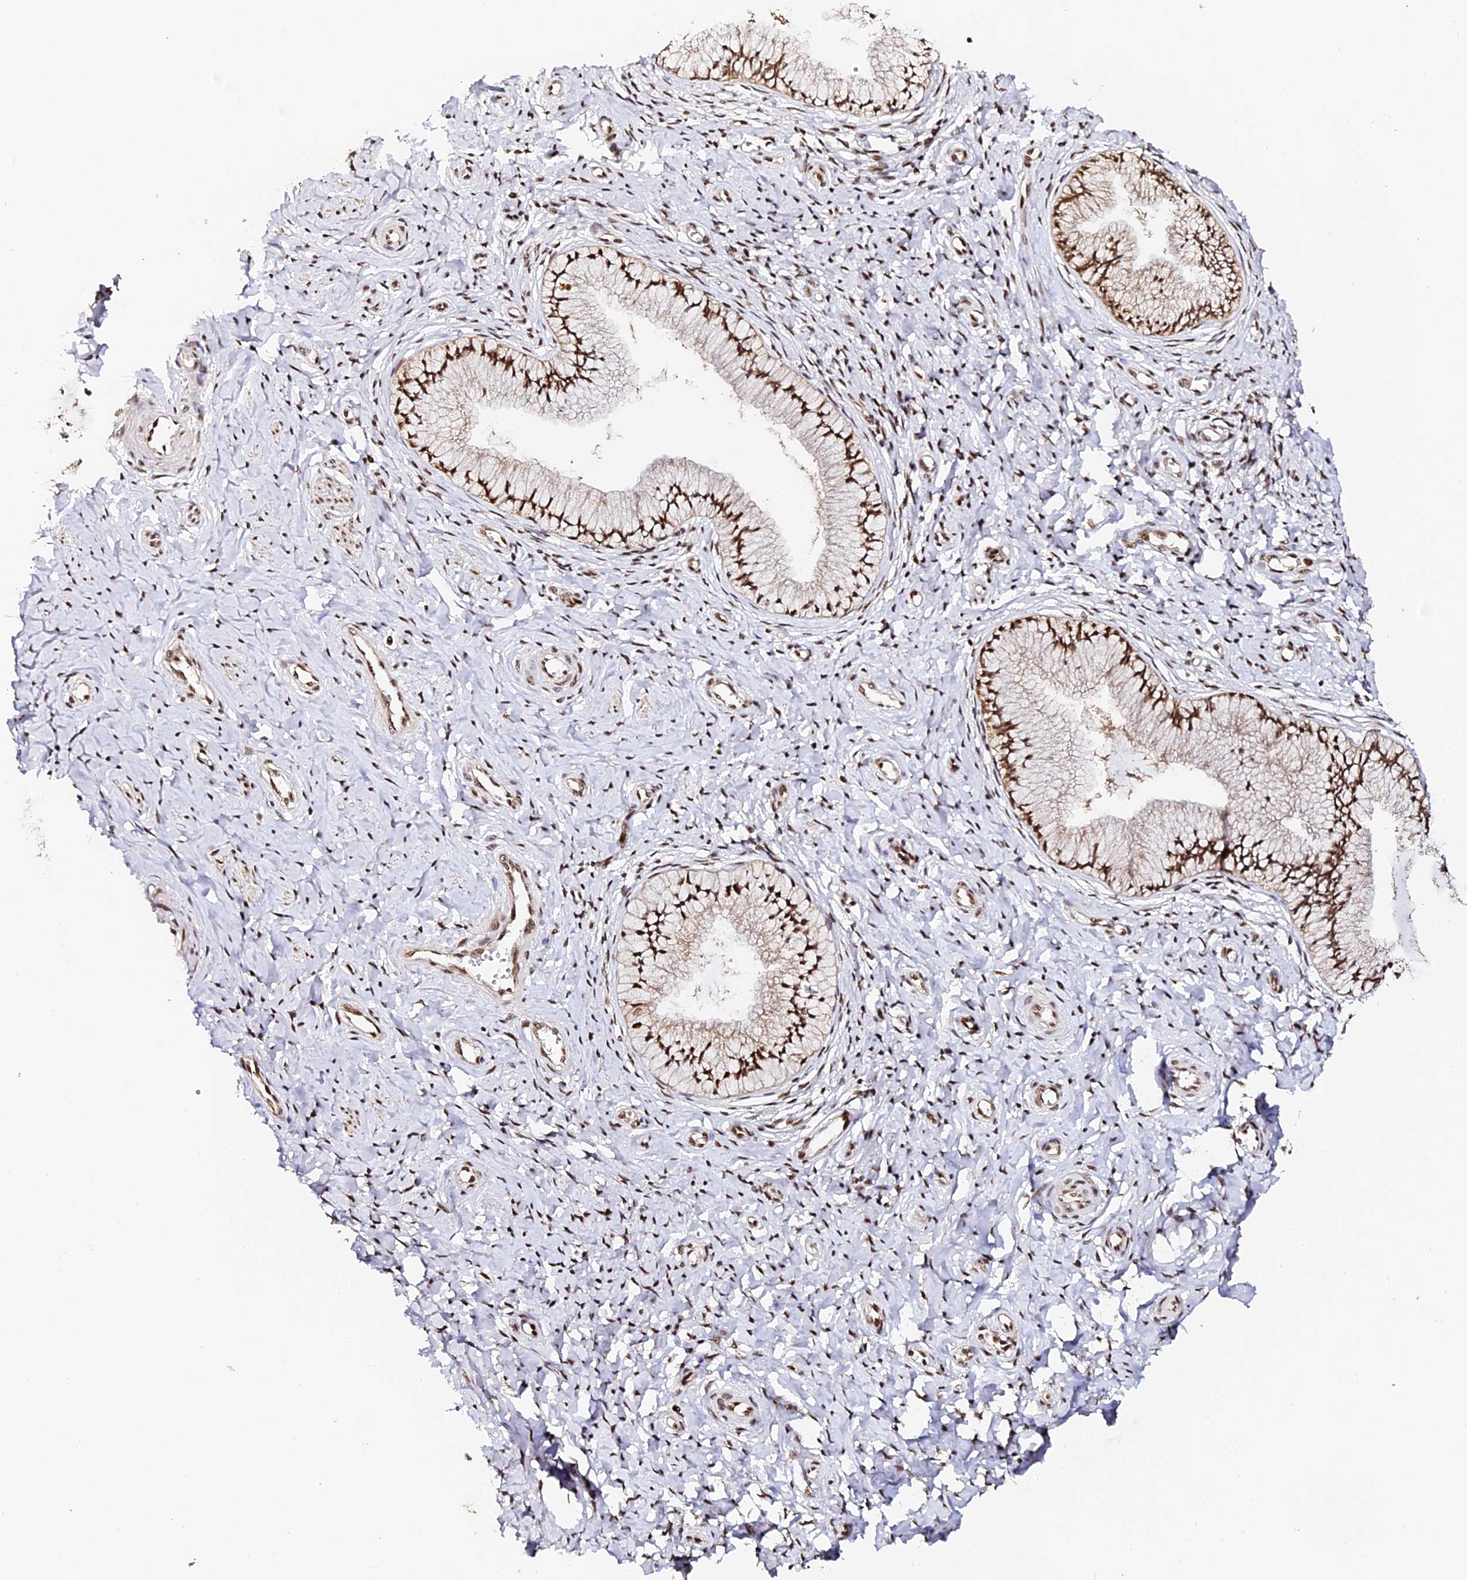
{"staining": {"intensity": "moderate", "quantity": ">75%", "location": "nuclear"}, "tissue": "cervix", "cell_type": "Glandular cells", "image_type": "normal", "snomed": [{"axis": "morphology", "description": "Normal tissue, NOS"}, {"axis": "topography", "description": "Cervix"}], "caption": "High-magnification brightfield microscopy of unremarkable cervix stained with DAB (3,3'-diaminobenzidine) (brown) and counterstained with hematoxylin (blue). glandular cells exhibit moderate nuclear staining is identified in about>75% of cells. The protein is stained brown, and the nuclei are stained in blue (DAB IHC with brightfield microscopy, high magnification).", "gene": "MCRS1", "patient": {"sex": "female", "age": 36}}